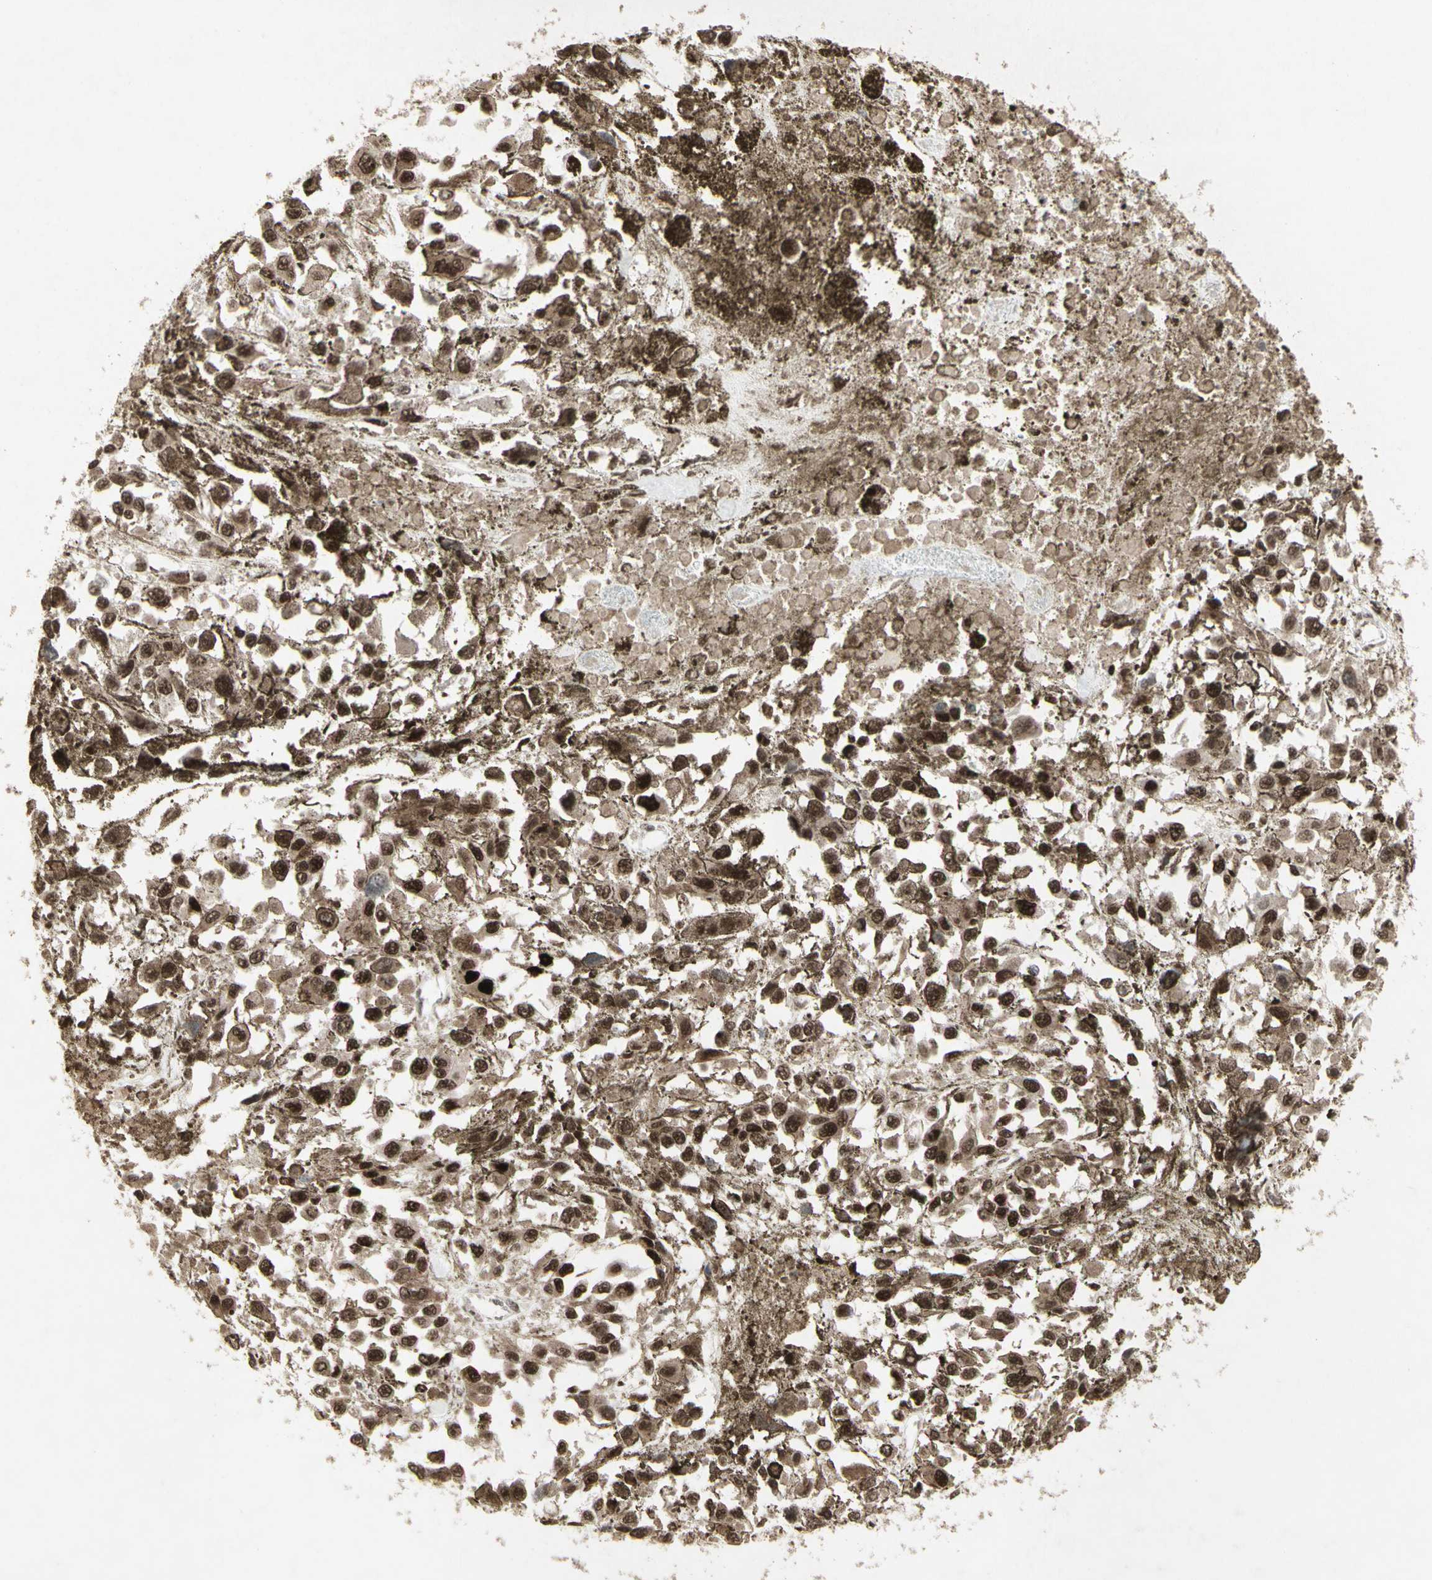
{"staining": {"intensity": "strong", "quantity": ">75%", "location": "cytoplasmic/membranous,nuclear"}, "tissue": "melanoma", "cell_type": "Tumor cells", "image_type": "cancer", "snomed": [{"axis": "morphology", "description": "Malignant melanoma, Metastatic site"}, {"axis": "topography", "description": "Lymph node"}], "caption": "An IHC photomicrograph of tumor tissue is shown. Protein staining in brown highlights strong cytoplasmic/membranous and nuclear positivity in malignant melanoma (metastatic site) within tumor cells.", "gene": "CCNT1", "patient": {"sex": "male", "age": 59}}